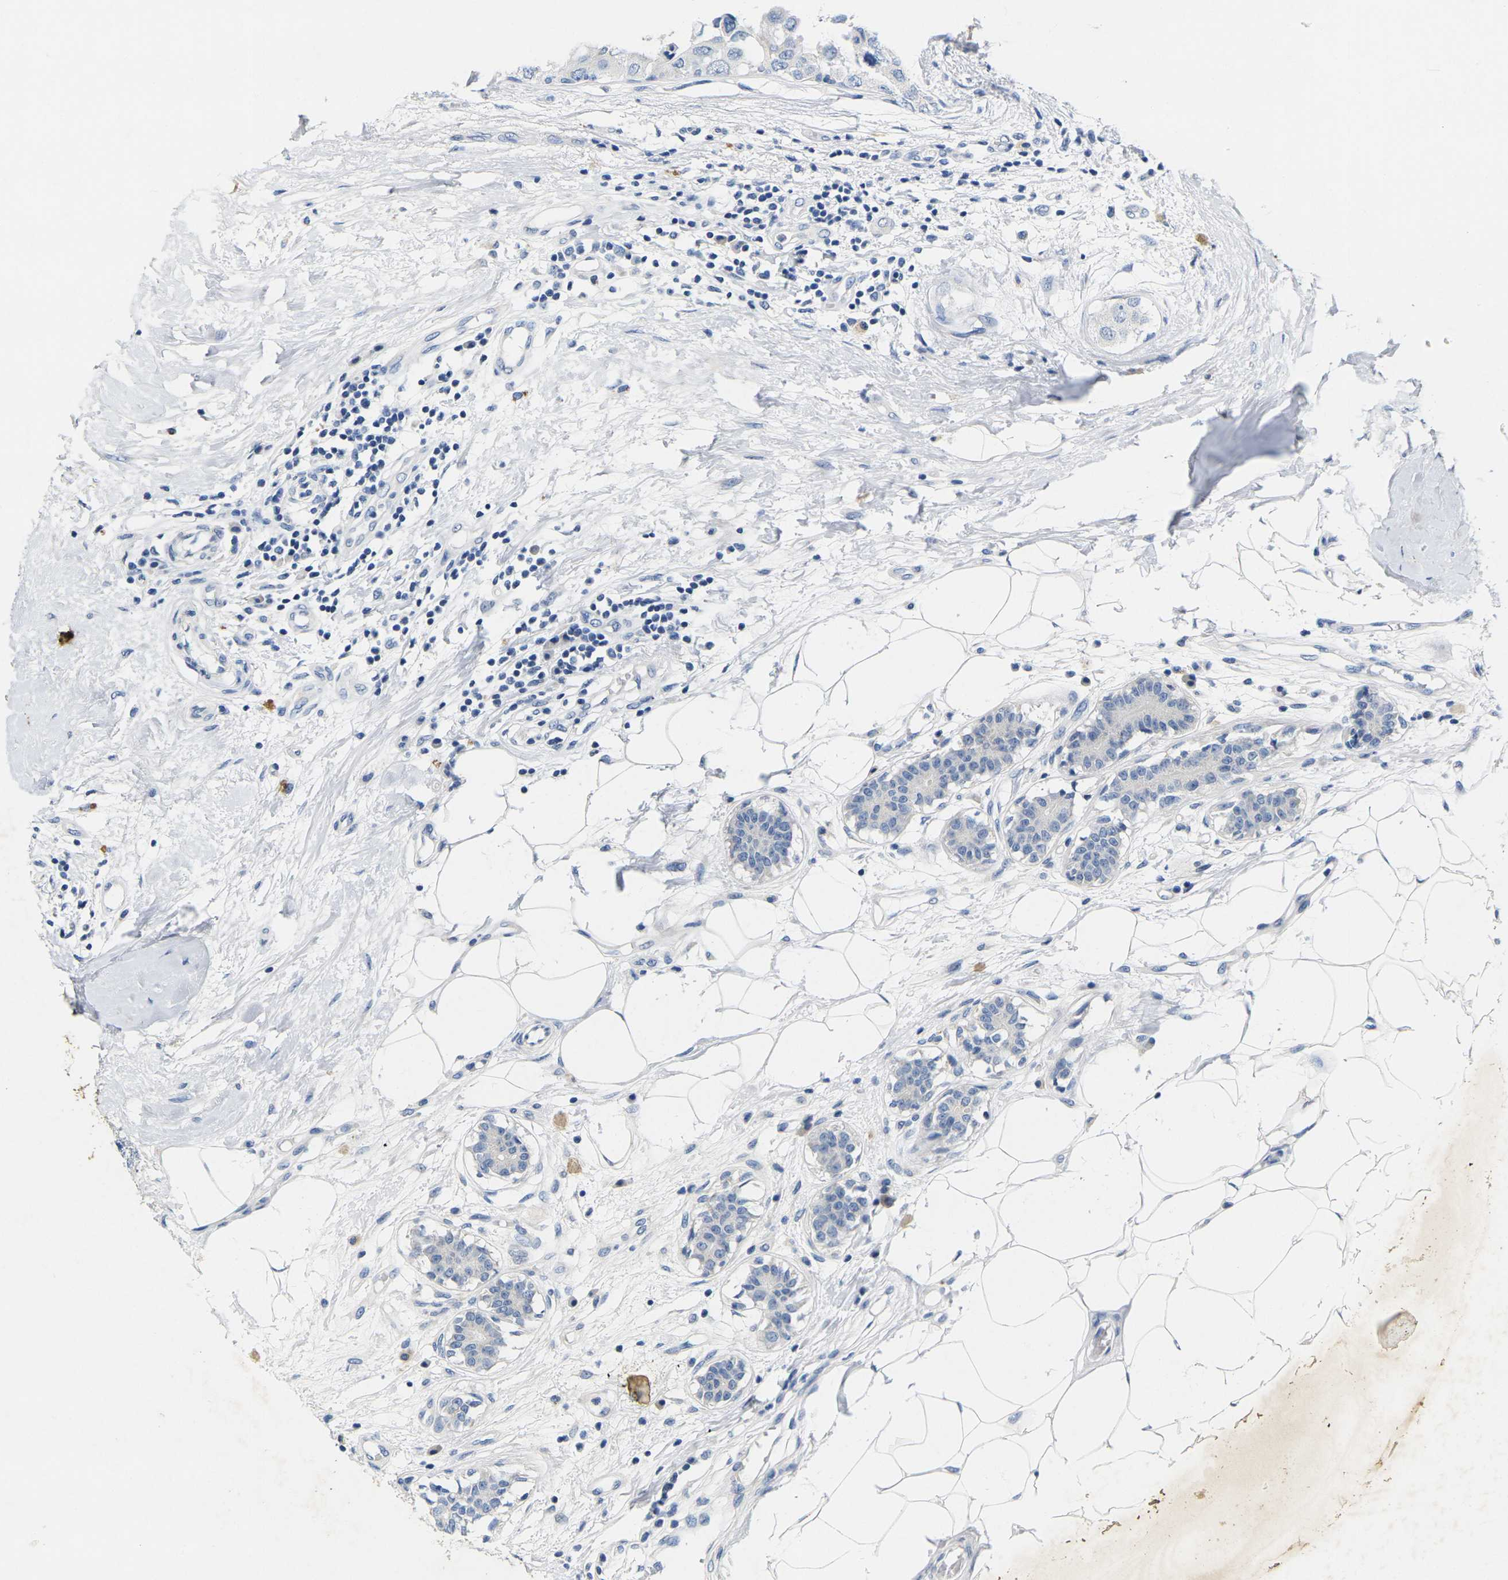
{"staining": {"intensity": "negative", "quantity": "none", "location": "none"}, "tissue": "breast cancer", "cell_type": "Tumor cells", "image_type": "cancer", "snomed": [{"axis": "morphology", "description": "Duct carcinoma"}, {"axis": "topography", "description": "Breast"}], "caption": "High power microscopy histopathology image of an immunohistochemistry photomicrograph of breast cancer (invasive ductal carcinoma), revealing no significant positivity in tumor cells.", "gene": "NOCT", "patient": {"sex": "female", "age": 40}}